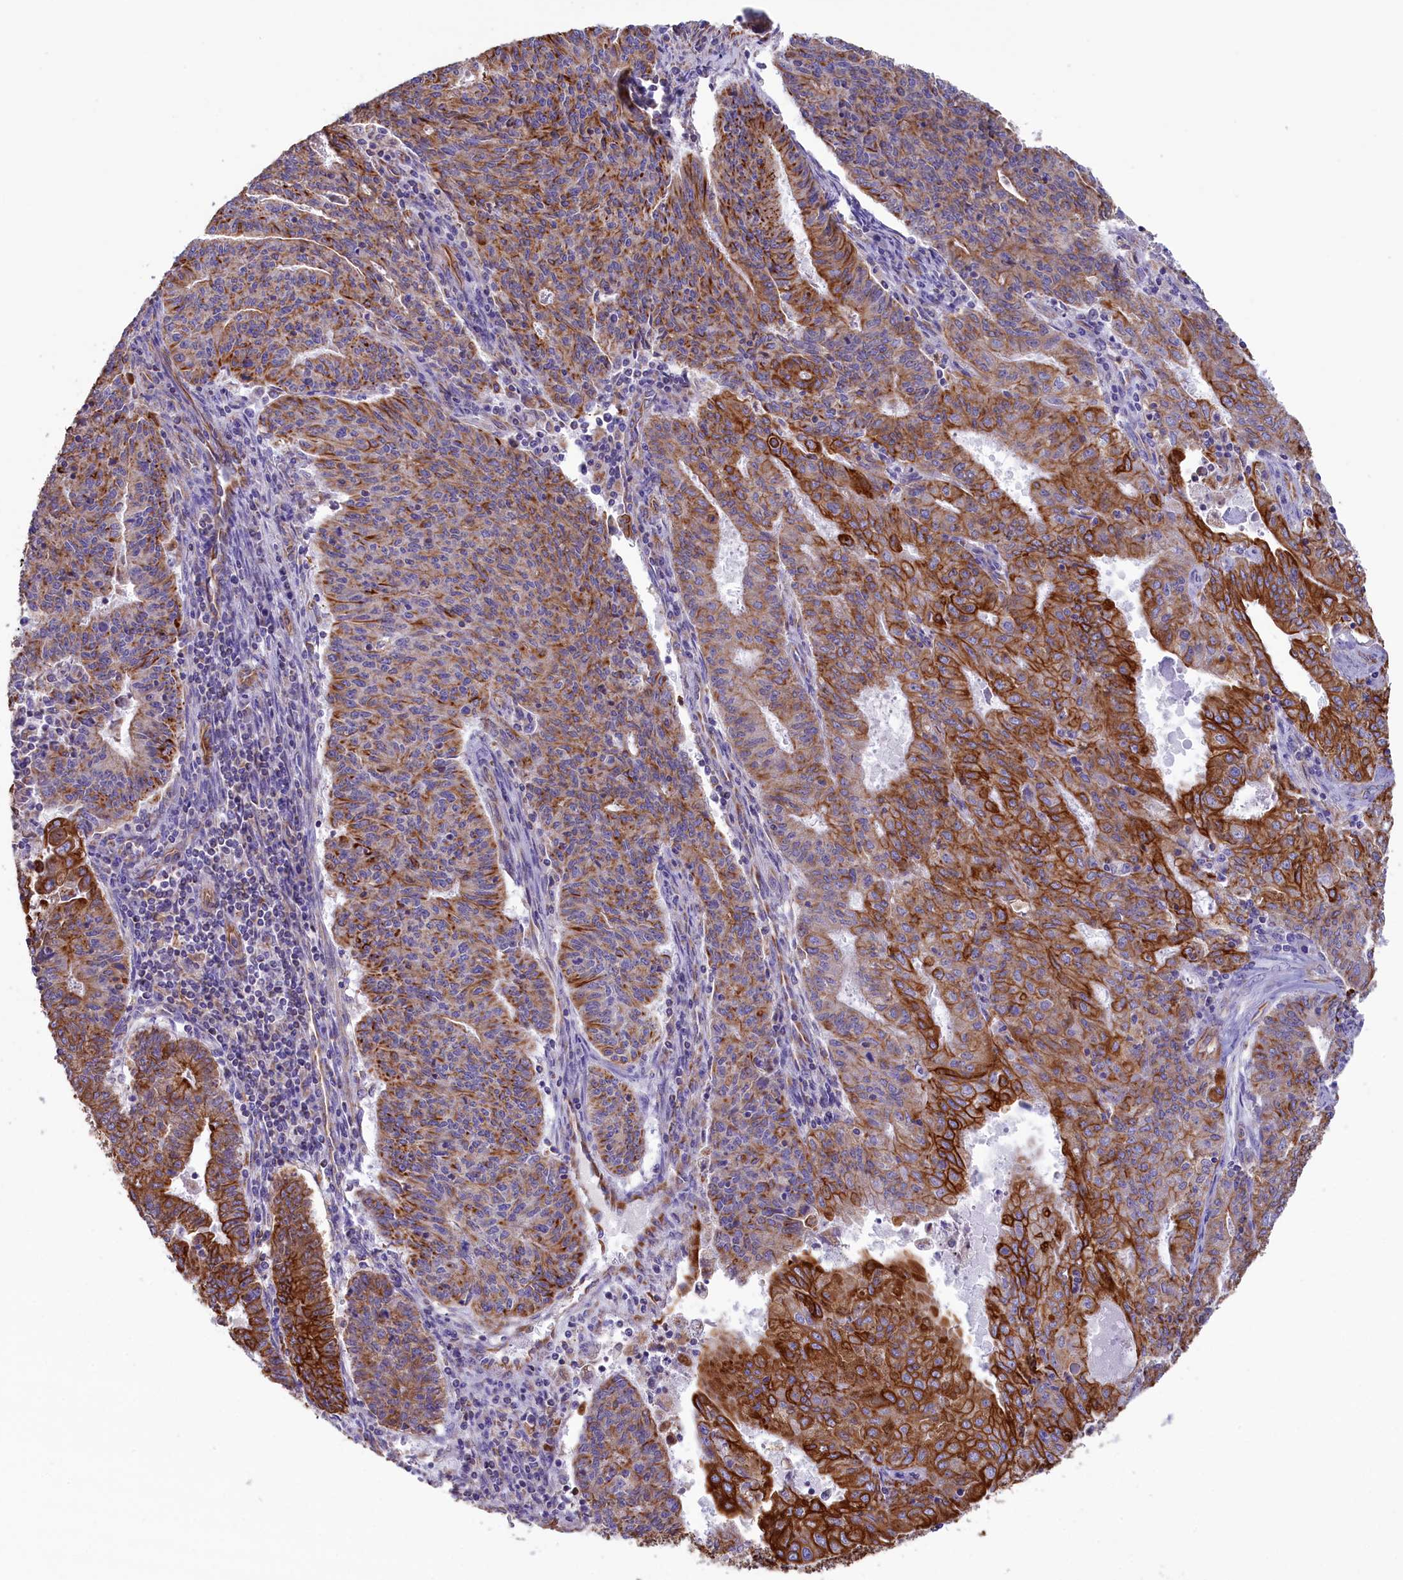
{"staining": {"intensity": "strong", "quantity": "25%-75%", "location": "cytoplasmic/membranous"}, "tissue": "endometrial cancer", "cell_type": "Tumor cells", "image_type": "cancer", "snomed": [{"axis": "morphology", "description": "Adenocarcinoma, NOS"}, {"axis": "topography", "description": "Endometrium"}], "caption": "Immunohistochemistry of human endometrial cancer (adenocarcinoma) shows high levels of strong cytoplasmic/membranous positivity in about 25%-75% of tumor cells. The staining was performed using DAB to visualize the protein expression in brown, while the nuclei were stained in blue with hematoxylin (Magnification: 20x).", "gene": "GATB", "patient": {"sex": "female", "age": 59}}